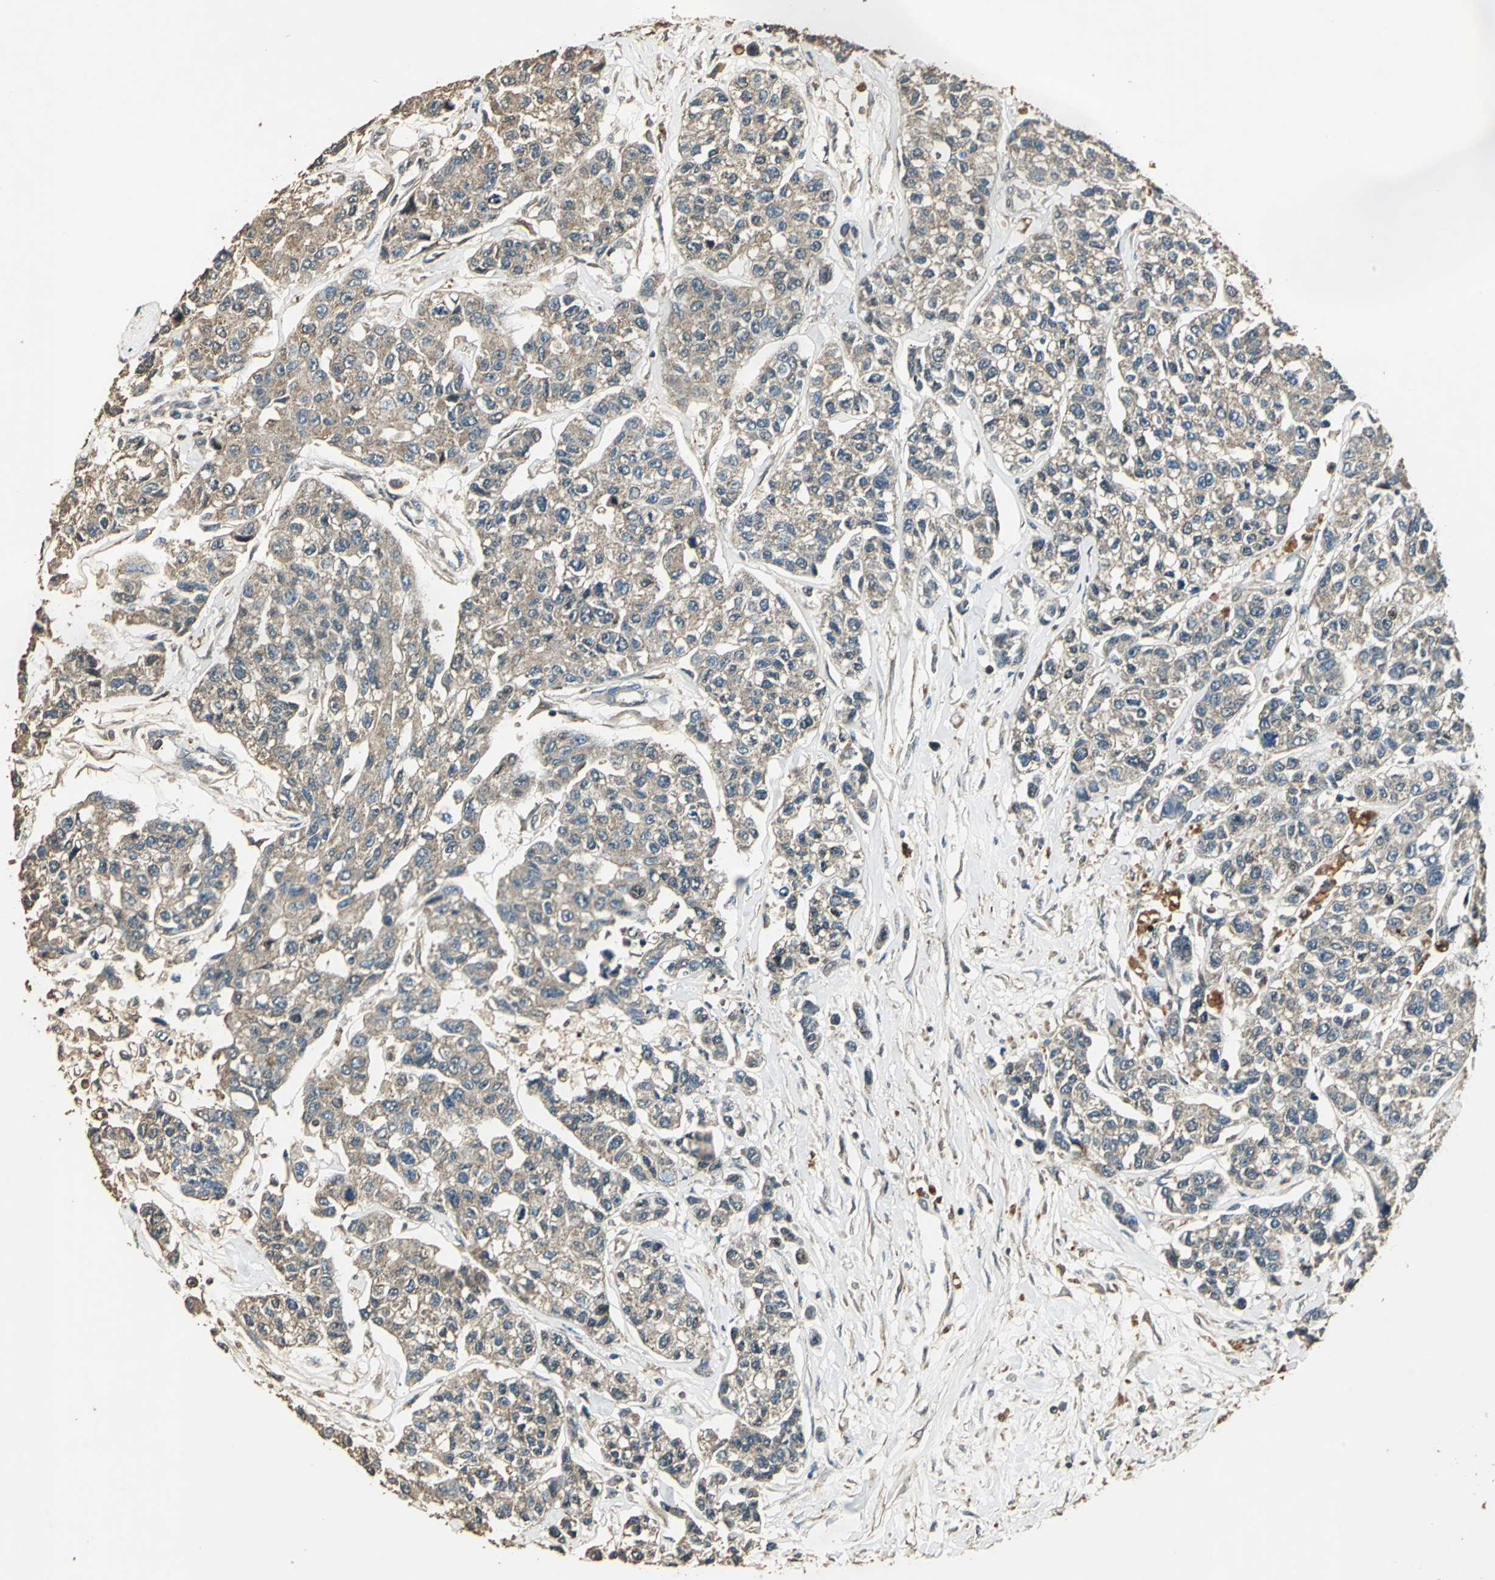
{"staining": {"intensity": "moderate", "quantity": ">75%", "location": "cytoplasmic/membranous"}, "tissue": "breast cancer", "cell_type": "Tumor cells", "image_type": "cancer", "snomed": [{"axis": "morphology", "description": "Duct carcinoma"}, {"axis": "topography", "description": "Breast"}], "caption": "The image displays immunohistochemical staining of breast invasive ductal carcinoma. There is moderate cytoplasmic/membranous staining is appreciated in about >75% of tumor cells.", "gene": "TMPRSS4", "patient": {"sex": "female", "age": 51}}